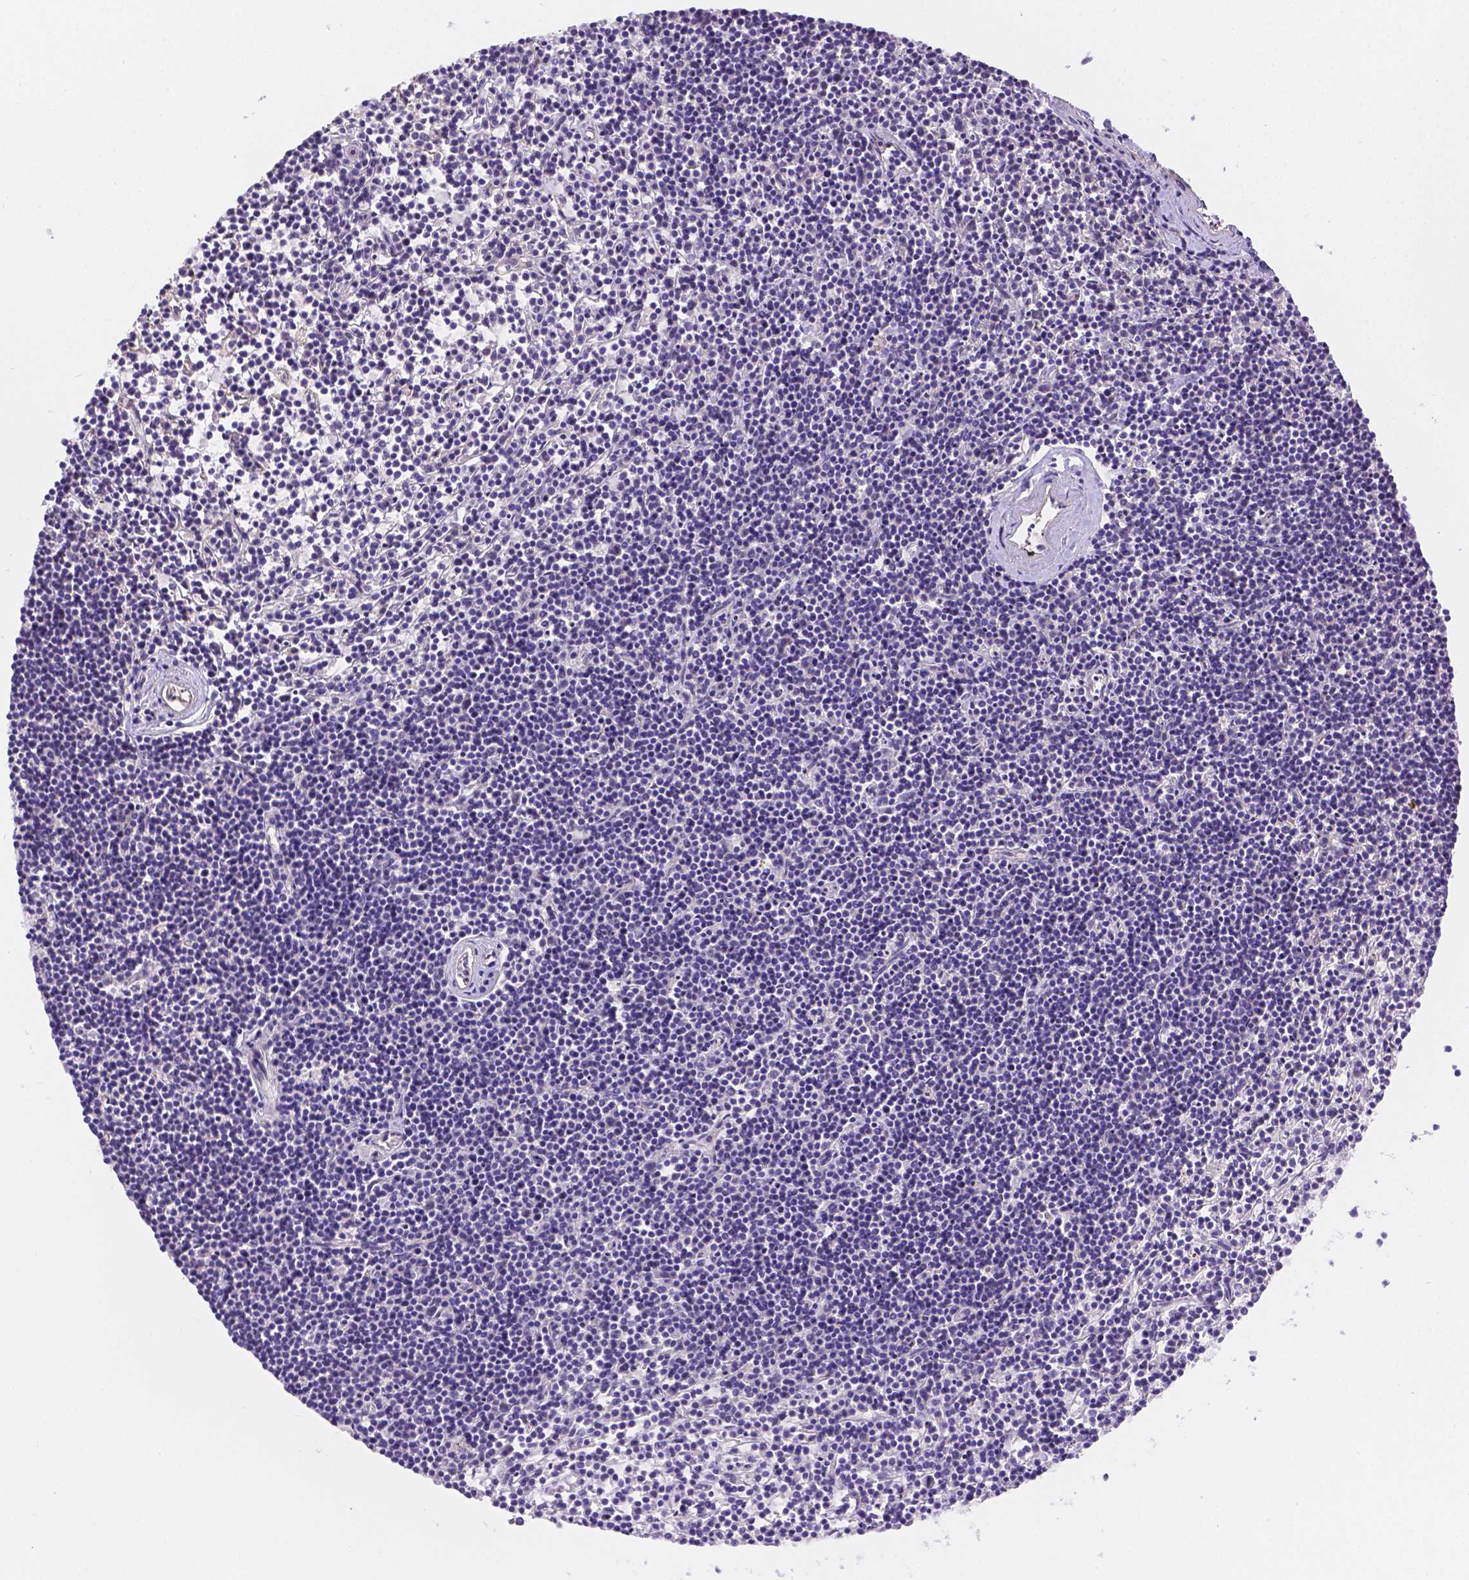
{"staining": {"intensity": "negative", "quantity": "none", "location": "none"}, "tissue": "lymphoma", "cell_type": "Tumor cells", "image_type": "cancer", "snomed": [{"axis": "morphology", "description": "Malignant lymphoma, non-Hodgkin's type, Low grade"}, {"axis": "topography", "description": "Spleen"}], "caption": "The micrograph displays no significant staining in tumor cells of low-grade malignant lymphoma, non-Hodgkin's type.", "gene": "NXPE2", "patient": {"sex": "female", "age": 19}}